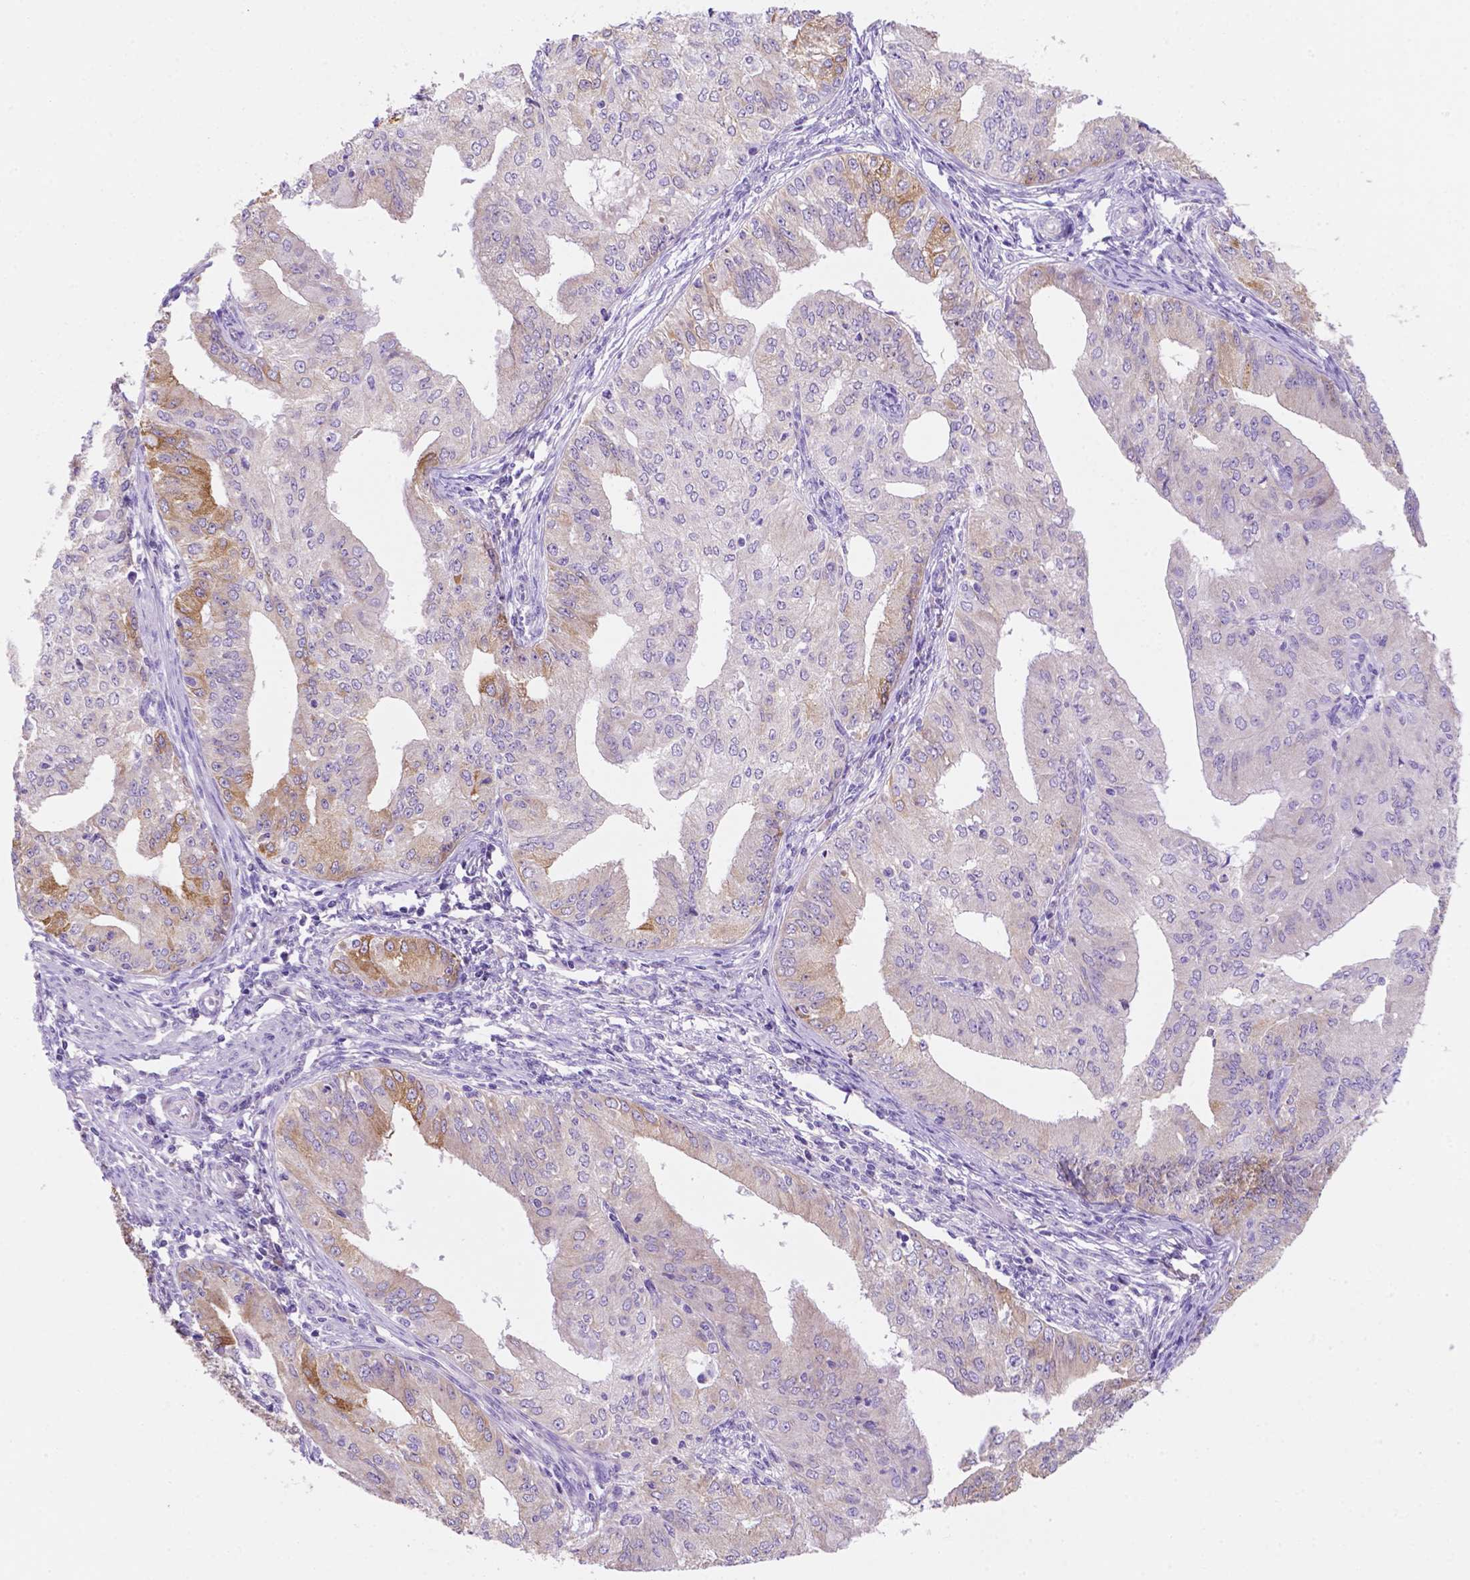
{"staining": {"intensity": "moderate", "quantity": "<25%", "location": "cytoplasmic/membranous"}, "tissue": "endometrial cancer", "cell_type": "Tumor cells", "image_type": "cancer", "snomed": [{"axis": "morphology", "description": "Adenocarcinoma, NOS"}, {"axis": "topography", "description": "Endometrium"}], "caption": "High-power microscopy captured an immunohistochemistry image of endometrial cancer, revealing moderate cytoplasmic/membranous expression in approximately <25% of tumor cells. The protein is stained brown, and the nuclei are stained in blue (DAB IHC with brightfield microscopy, high magnification).", "gene": "CEACAM7", "patient": {"sex": "female", "age": 50}}